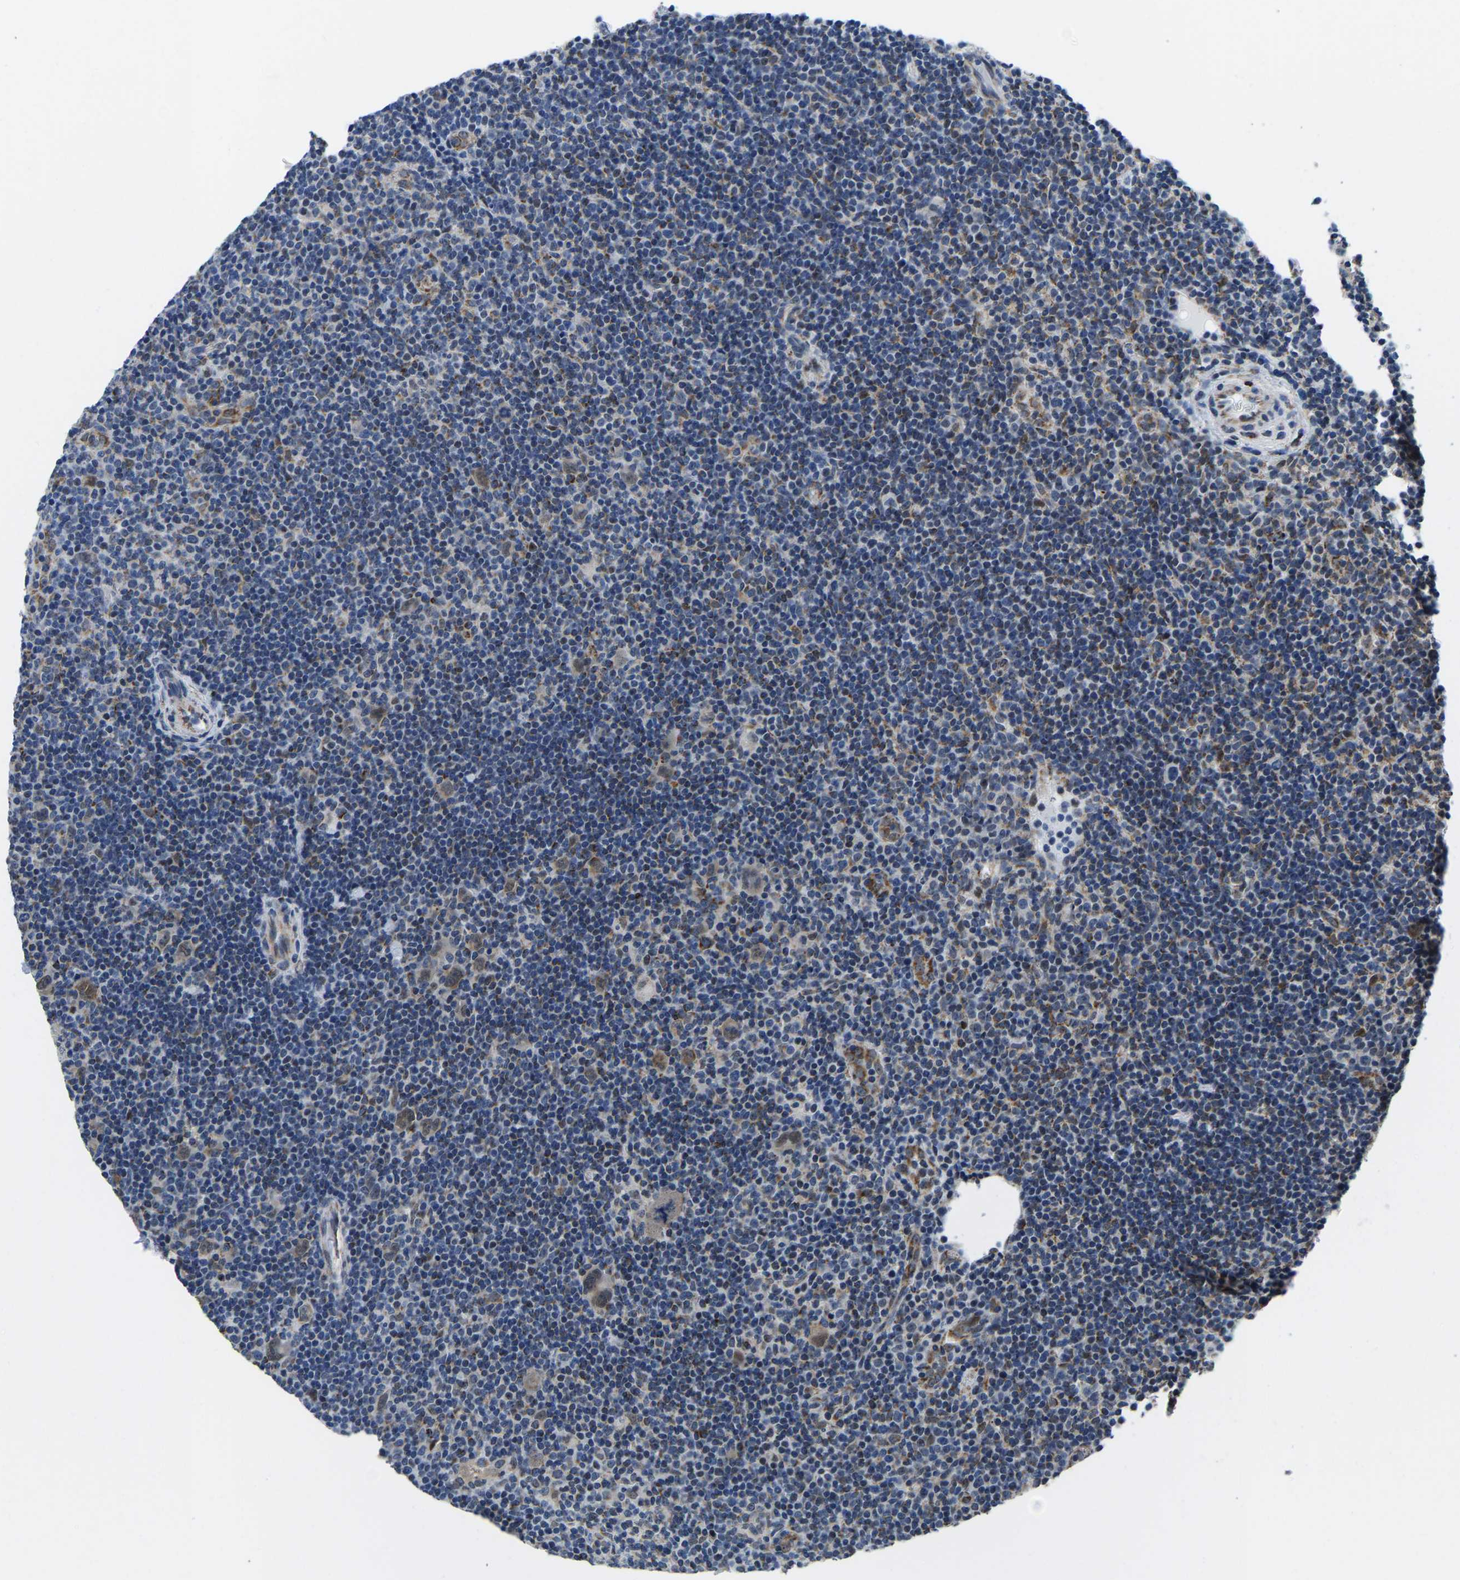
{"staining": {"intensity": "moderate", "quantity": ">75%", "location": "cytoplasmic/membranous,nuclear"}, "tissue": "lymphoma", "cell_type": "Tumor cells", "image_type": "cancer", "snomed": [{"axis": "morphology", "description": "Hodgkin's disease, NOS"}, {"axis": "topography", "description": "Lymph node"}], "caption": "This photomicrograph reveals lymphoma stained with immunohistochemistry (IHC) to label a protein in brown. The cytoplasmic/membranous and nuclear of tumor cells show moderate positivity for the protein. Nuclei are counter-stained blue.", "gene": "BNIP3L", "patient": {"sex": "female", "age": 57}}